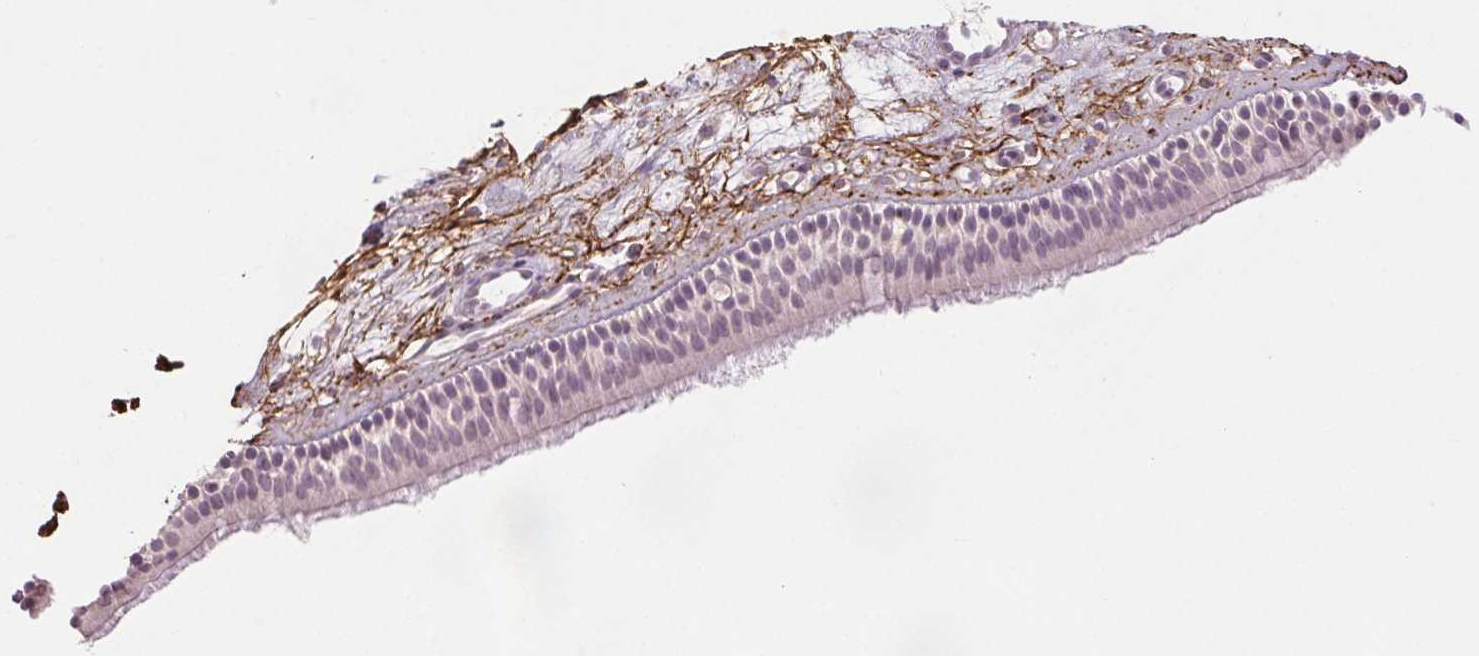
{"staining": {"intensity": "negative", "quantity": "none", "location": "none"}, "tissue": "nasopharynx", "cell_type": "Respiratory epithelial cells", "image_type": "normal", "snomed": [{"axis": "morphology", "description": "Normal tissue, NOS"}, {"axis": "topography", "description": "Nasopharynx"}], "caption": "Immunohistochemical staining of benign nasopharynx displays no significant expression in respiratory epithelial cells. (Stains: DAB (3,3'-diaminobenzidine) IHC with hematoxylin counter stain, Microscopy: brightfield microscopy at high magnification).", "gene": "FBN1", "patient": {"sex": "male", "age": 68}}